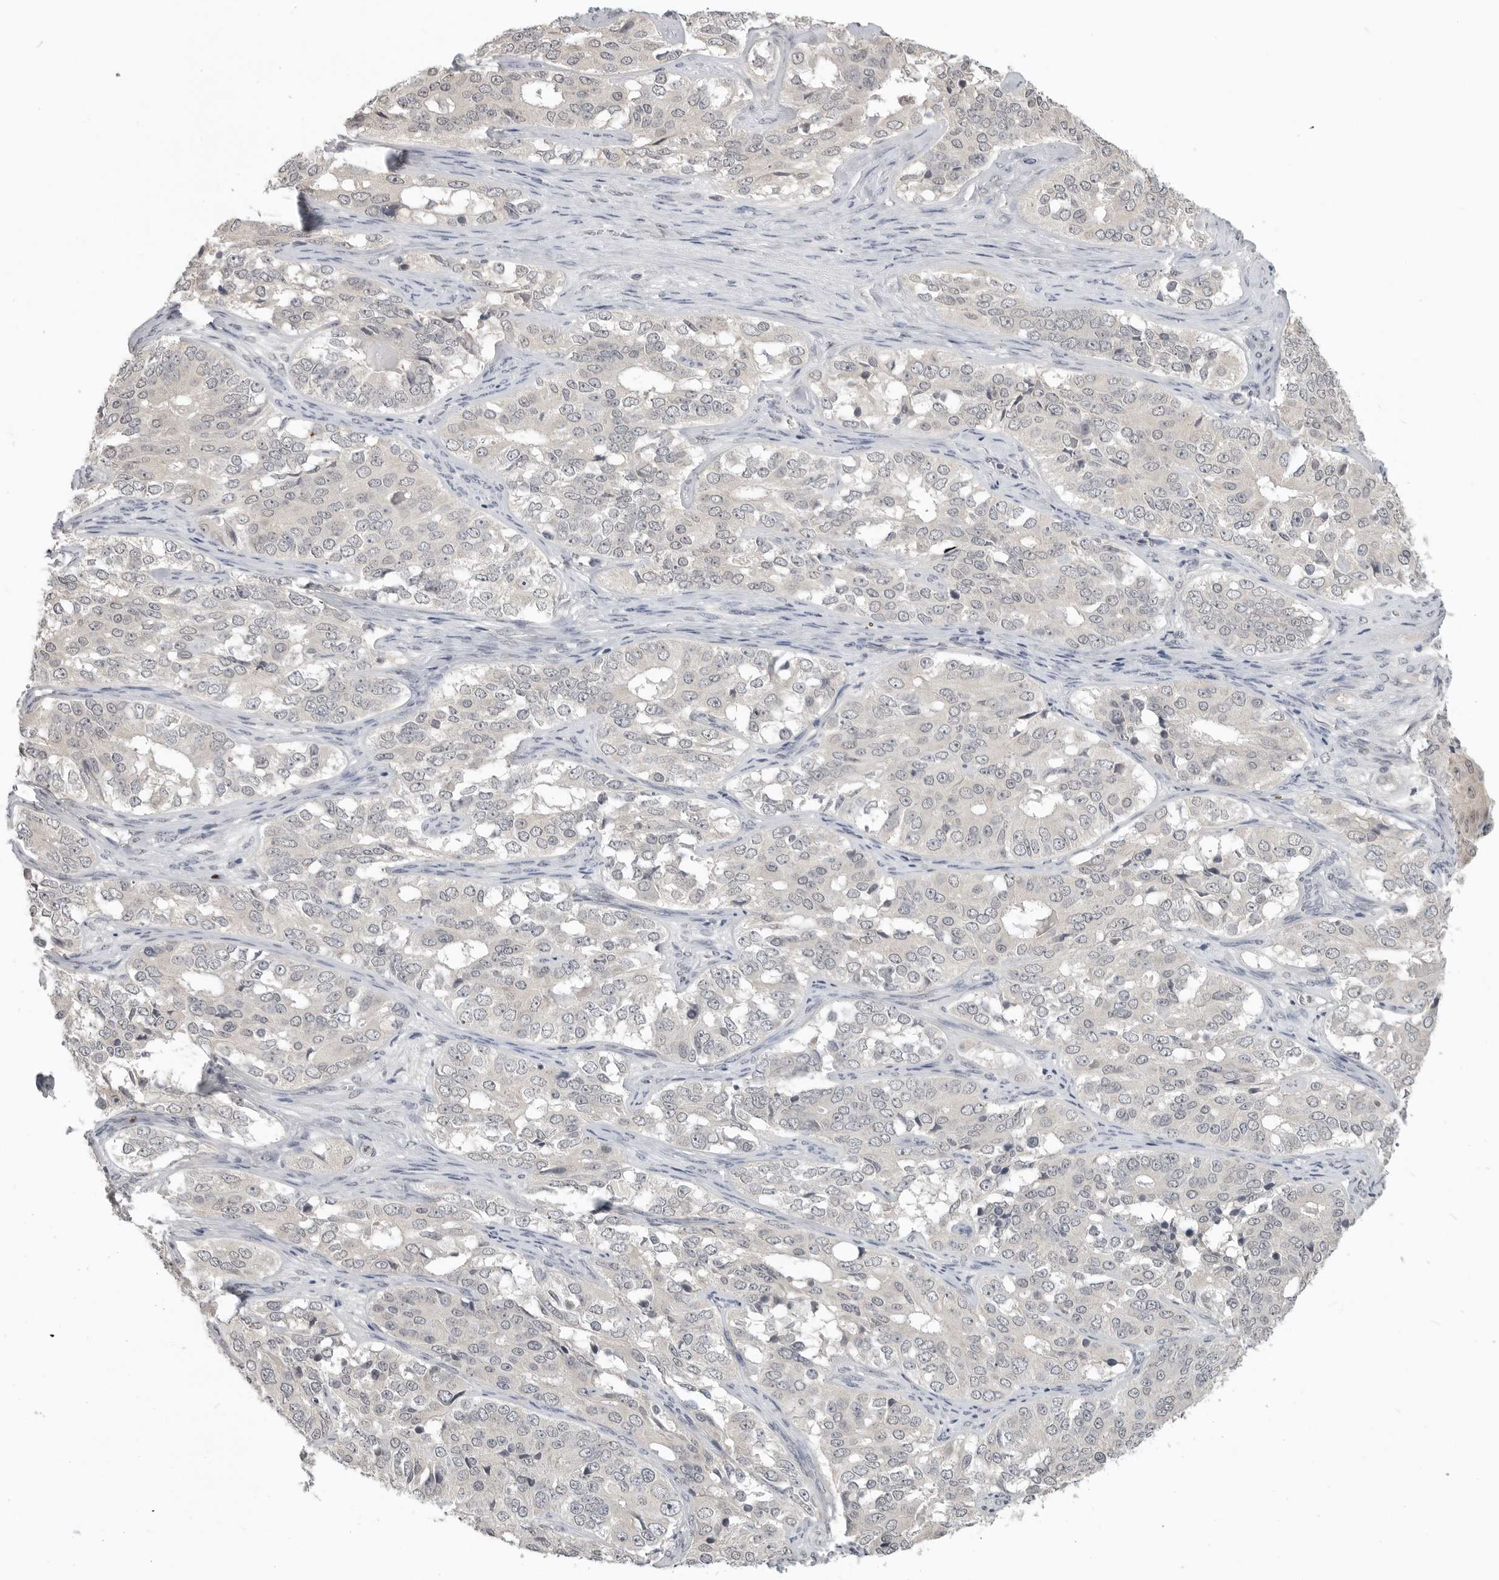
{"staining": {"intensity": "negative", "quantity": "none", "location": "none"}, "tissue": "ovarian cancer", "cell_type": "Tumor cells", "image_type": "cancer", "snomed": [{"axis": "morphology", "description": "Carcinoma, endometroid"}, {"axis": "topography", "description": "Ovary"}], "caption": "This is an IHC image of human endometroid carcinoma (ovarian). There is no staining in tumor cells.", "gene": "FOXP3", "patient": {"sex": "female", "age": 51}}